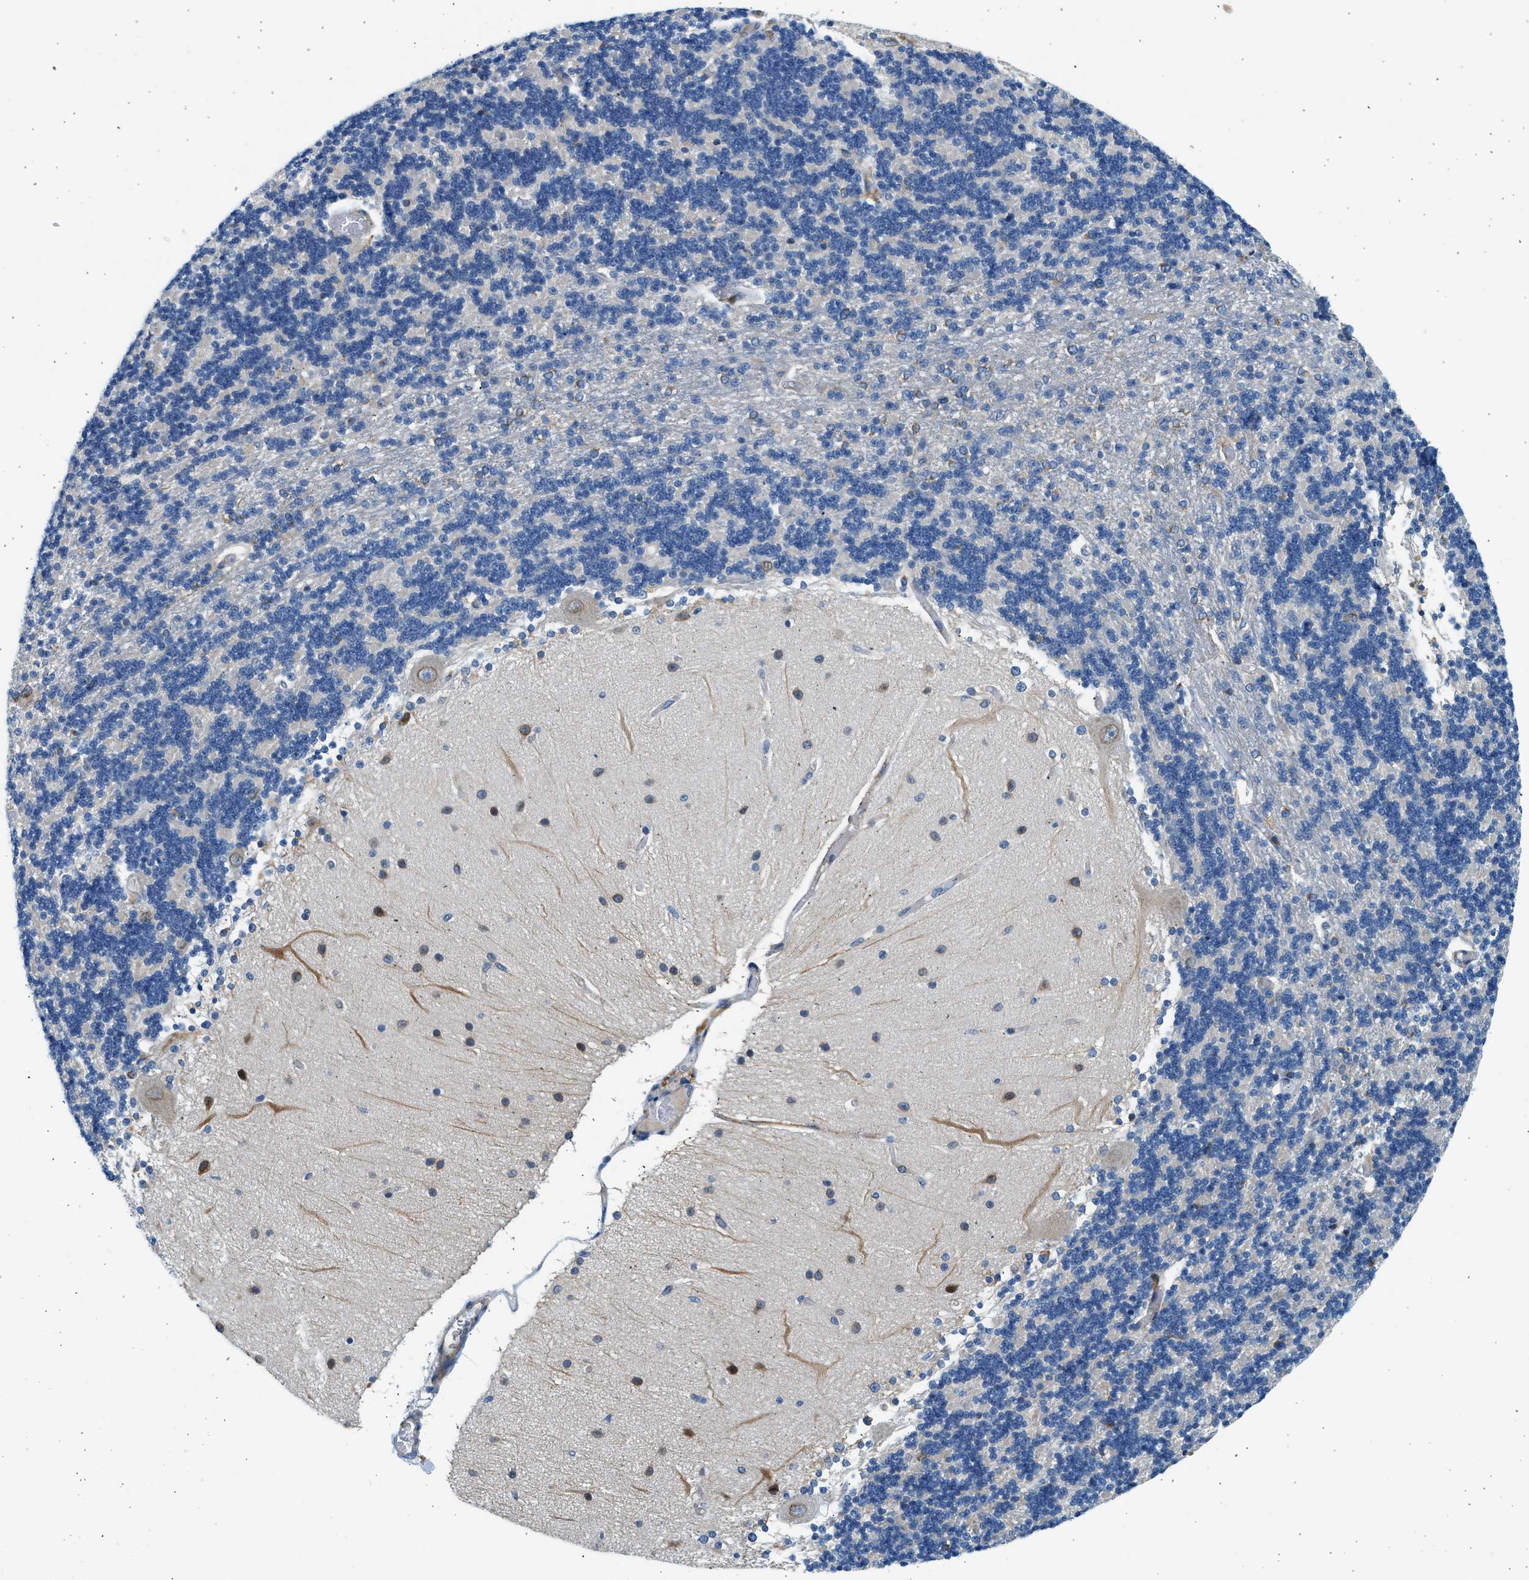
{"staining": {"intensity": "weak", "quantity": "<25%", "location": "cytoplasmic/membranous"}, "tissue": "cerebellum", "cell_type": "Cells in granular layer", "image_type": "normal", "snomed": [{"axis": "morphology", "description": "Normal tissue, NOS"}, {"axis": "topography", "description": "Cerebellum"}], "caption": "Immunohistochemical staining of benign cerebellum shows no significant staining in cells in granular layer.", "gene": "CNTN6", "patient": {"sex": "female", "age": 54}}